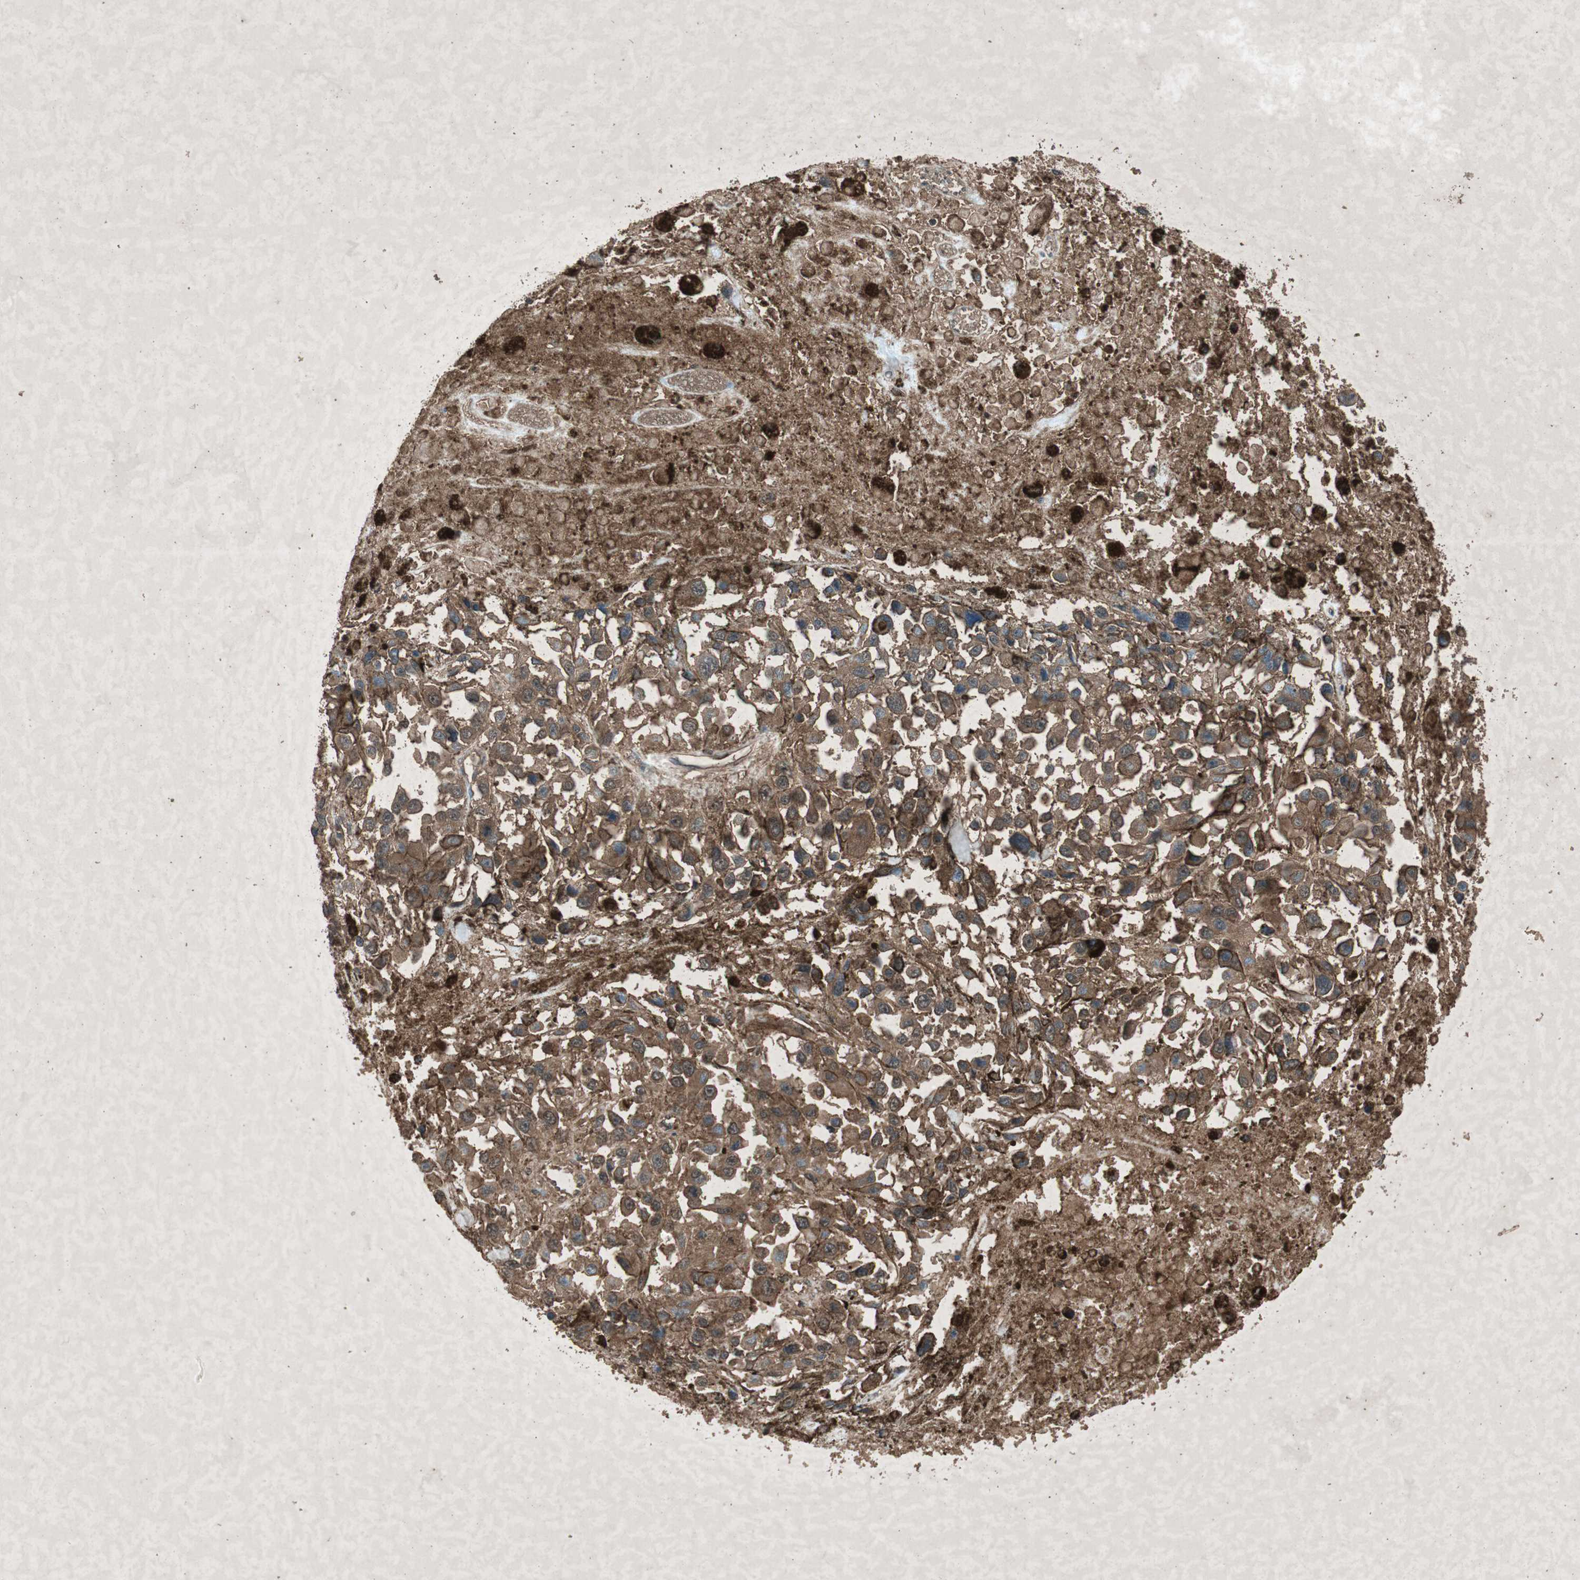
{"staining": {"intensity": "moderate", "quantity": ">75%", "location": "cytoplasmic/membranous"}, "tissue": "melanoma", "cell_type": "Tumor cells", "image_type": "cancer", "snomed": [{"axis": "morphology", "description": "Malignant melanoma, Metastatic site"}, {"axis": "topography", "description": "Lymph node"}], "caption": "Brown immunohistochemical staining in human malignant melanoma (metastatic site) reveals moderate cytoplasmic/membranous expression in about >75% of tumor cells.", "gene": "TYROBP", "patient": {"sex": "male", "age": 59}}